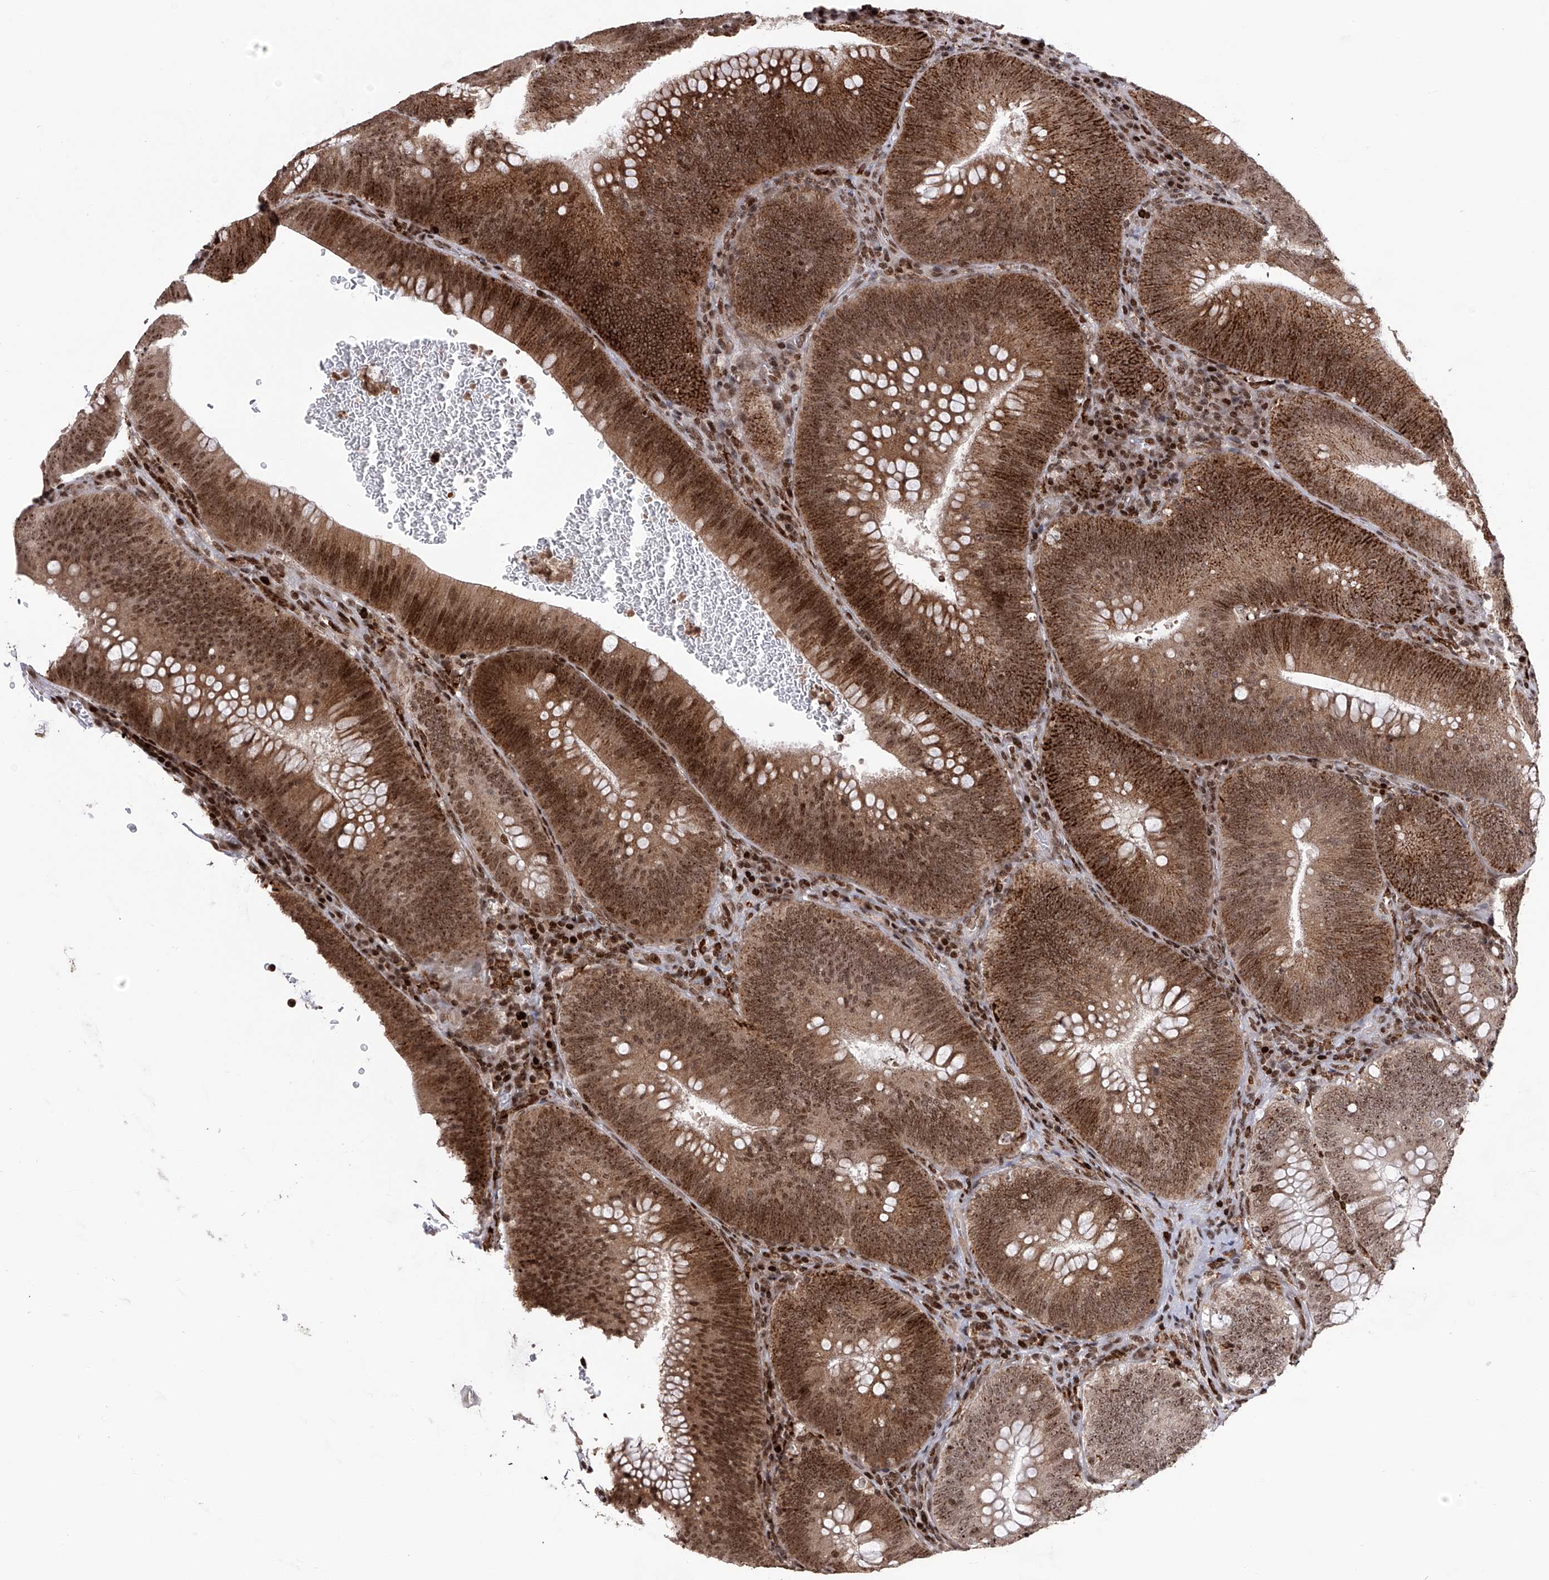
{"staining": {"intensity": "strong", "quantity": ">75%", "location": "cytoplasmic/membranous,nuclear"}, "tissue": "colorectal cancer", "cell_type": "Tumor cells", "image_type": "cancer", "snomed": [{"axis": "morphology", "description": "Normal tissue, NOS"}, {"axis": "topography", "description": "Colon"}], "caption": "Tumor cells display high levels of strong cytoplasmic/membranous and nuclear expression in about >75% of cells in colorectal cancer.", "gene": "PAK1IP1", "patient": {"sex": "female", "age": 82}}